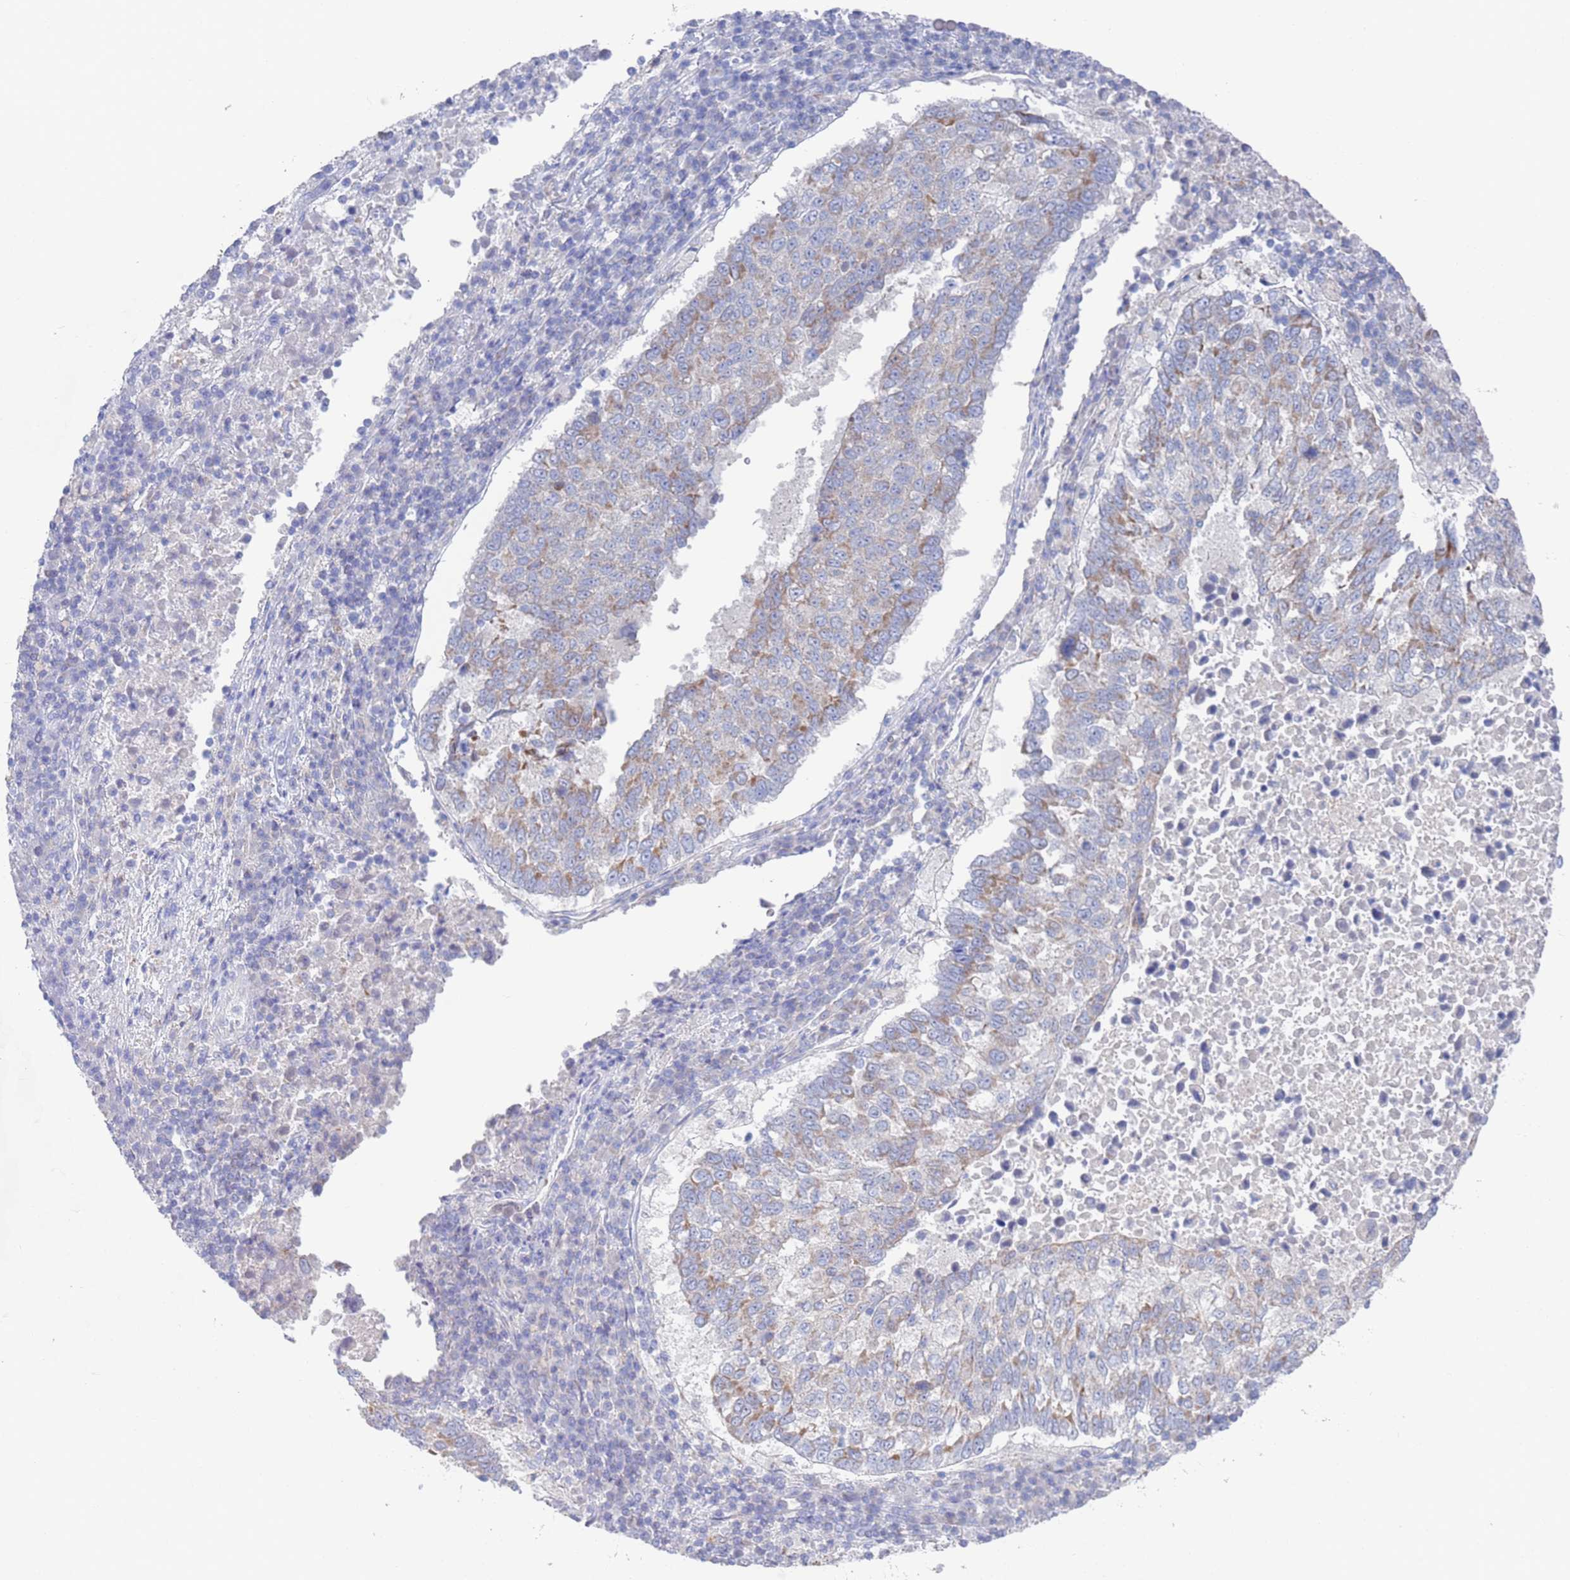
{"staining": {"intensity": "weak", "quantity": "<25%", "location": "cytoplasmic/membranous"}, "tissue": "lung cancer", "cell_type": "Tumor cells", "image_type": "cancer", "snomed": [{"axis": "morphology", "description": "Squamous cell carcinoma, NOS"}, {"axis": "topography", "description": "Lung"}], "caption": "Lung cancer (squamous cell carcinoma) was stained to show a protein in brown. There is no significant expression in tumor cells.", "gene": "CHCHD6", "patient": {"sex": "male", "age": 73}}